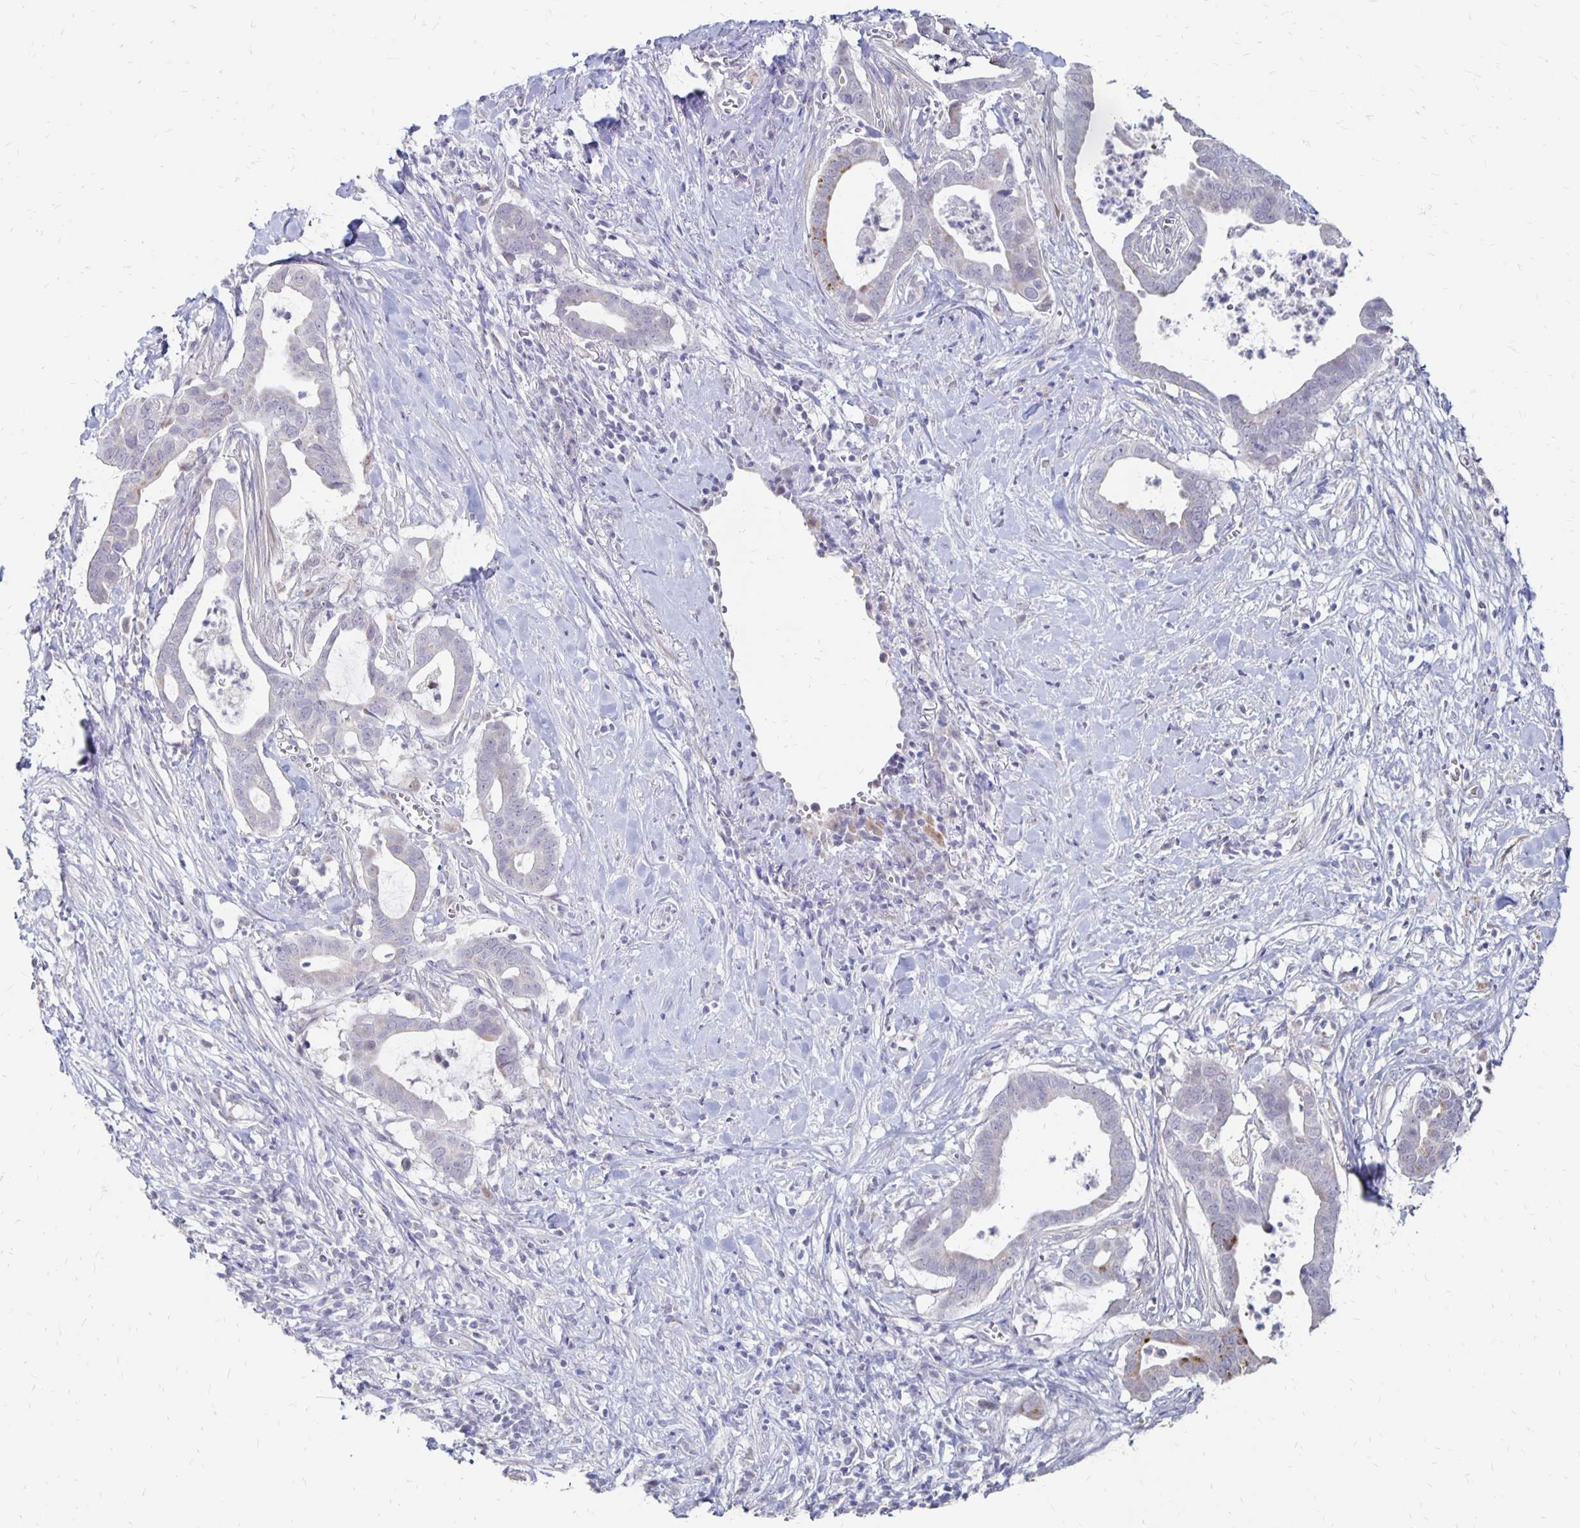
{"staining": {"intensity": "weak", "quantity": "<25%", "location": "cytoplasmic/membranous"}, "tissue": "pancreatic cancer", "cell_type": "Tumor cells", "image_type": "cancer", "snomed": [{"axis": "morphology", "description": "Adenocarcinoma, NOS"}, {"axis": "topography", "description": "Pancreas"}], "caption": "Tumor cells are negative for protein expression in human adenocarcinoma (pancreatic).", "gene": "ATOSB", "patient": {"sex": "male", "age": 61}}